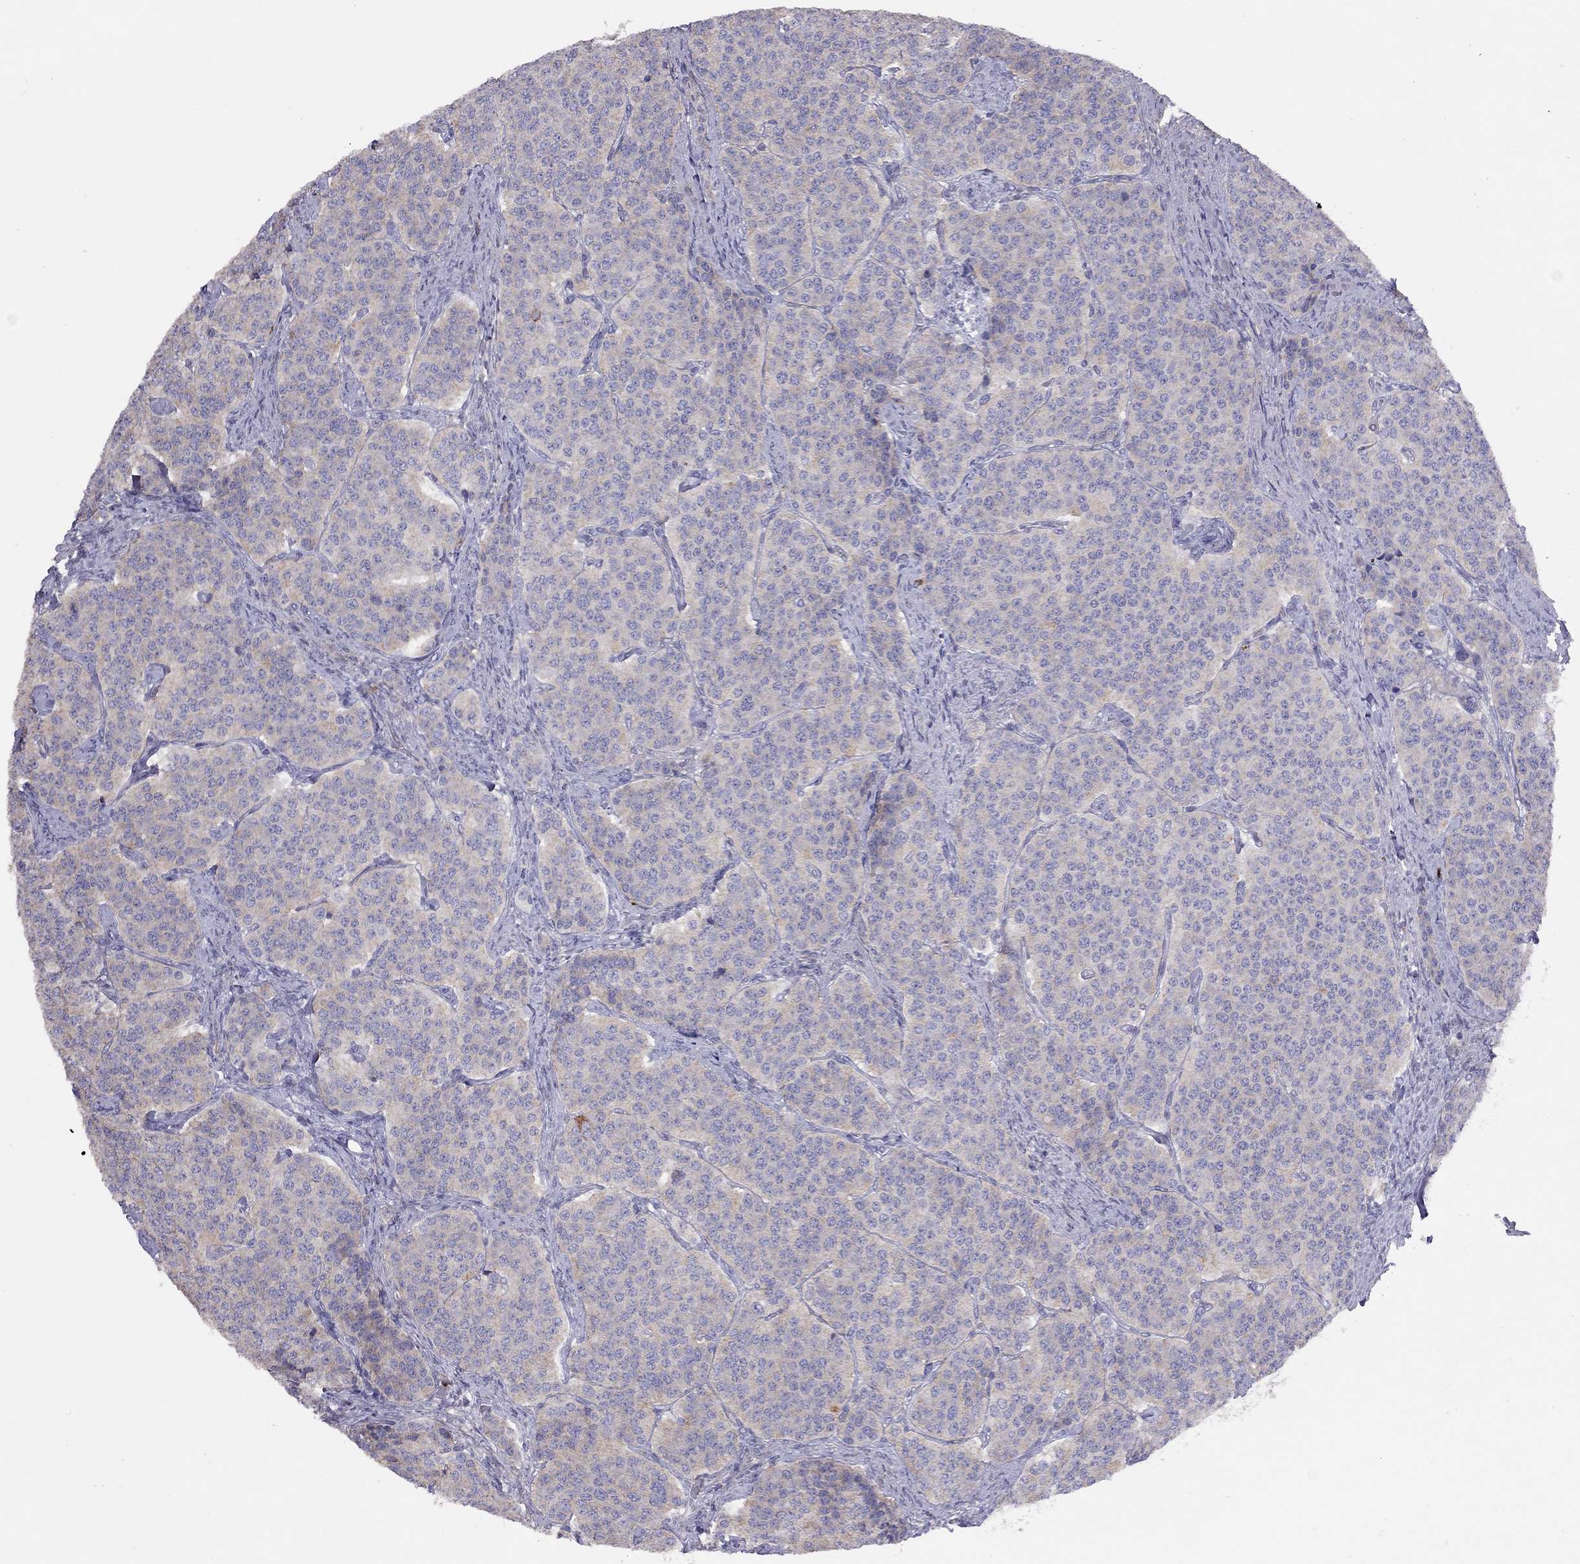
{"staining": {"intensity": "weak", "quantity": "25%-75%", "location": "cytoplasmic/membranous"}, "tissue": "carcinoid", "cell_type": "Tumor cells", "image_type": "cancer", "snomed": [{"axis": "morphology", "description": "Carcinoid, malignant, NOS"}, {"axis": "topography", "description": "Small intestine"}], "caption": "Carcinoid (malignant) was stained to show a protein in brown. There is low levels of weak cytoplasmic/membranous expression in approximately 25%-75% of tumor cells.", "gene": "SYTL2", "patient": {"sex": "female", "age": 58}}